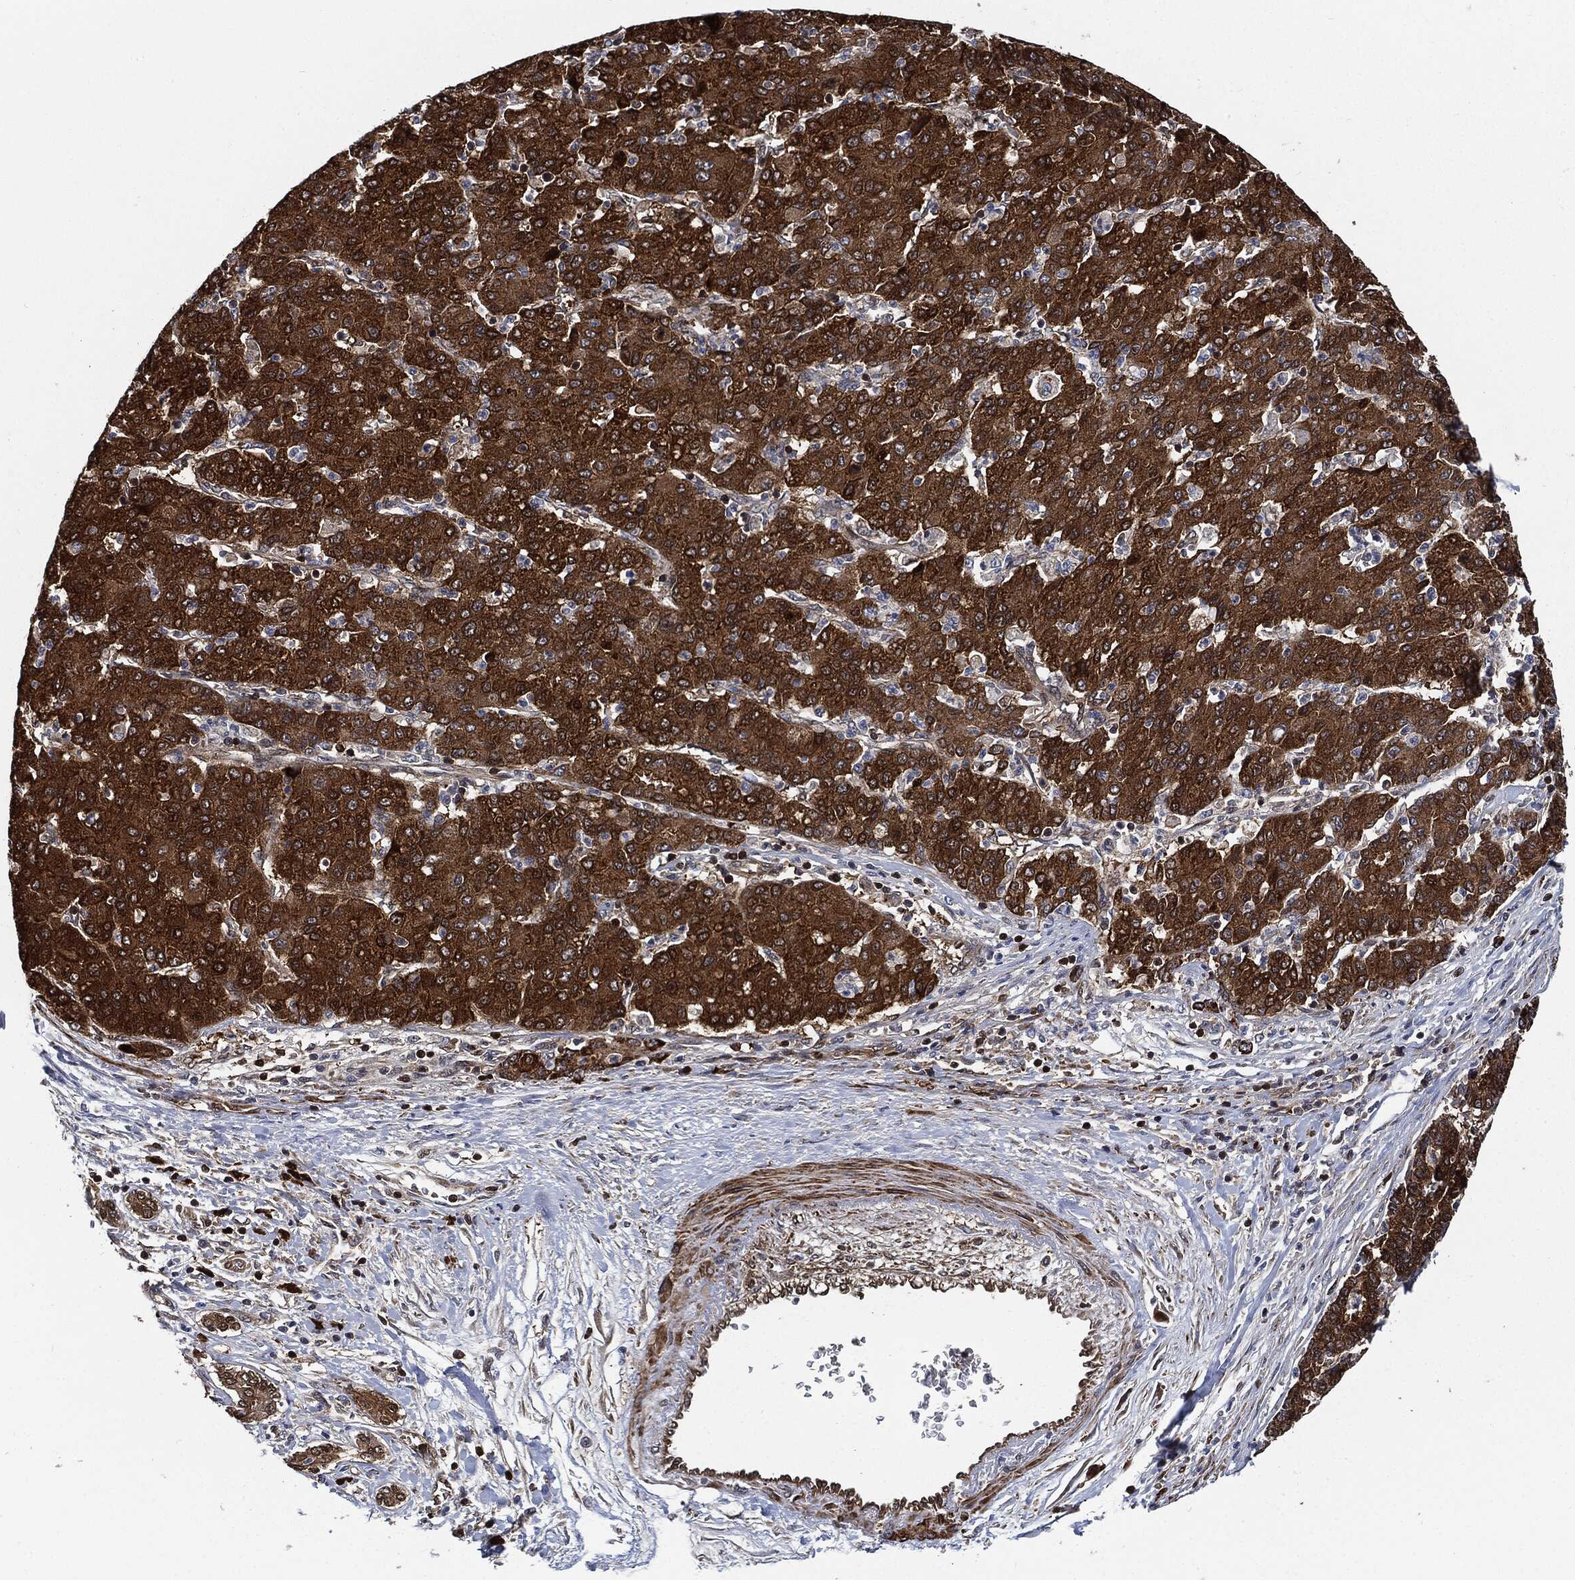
{"staining": {"intensity": "strong", "quantity": ">75%", "location": "cytoplasmic/membranous"}, "tissue": "liver cancer", "cell_type": "Tumor cells", "image_type": "cancer", "snomed": [{"axis": "morphology", "description": "Carcinoma, Hepatocellular, NOS"}, {"axis": "topography", "description": "Liver"}], "caption": "This histopathology image reveals hepatocellular carcinoma (liver) stained with immunohistochemistry (IHC) to label a protein in brown. The cytoplasmic/membranous of tumor cells show strong positivity for the protein. Nuclei are counter-stained blue.", "gene": "PRDX2", "patient": {"sex": "male", "age": 65}}